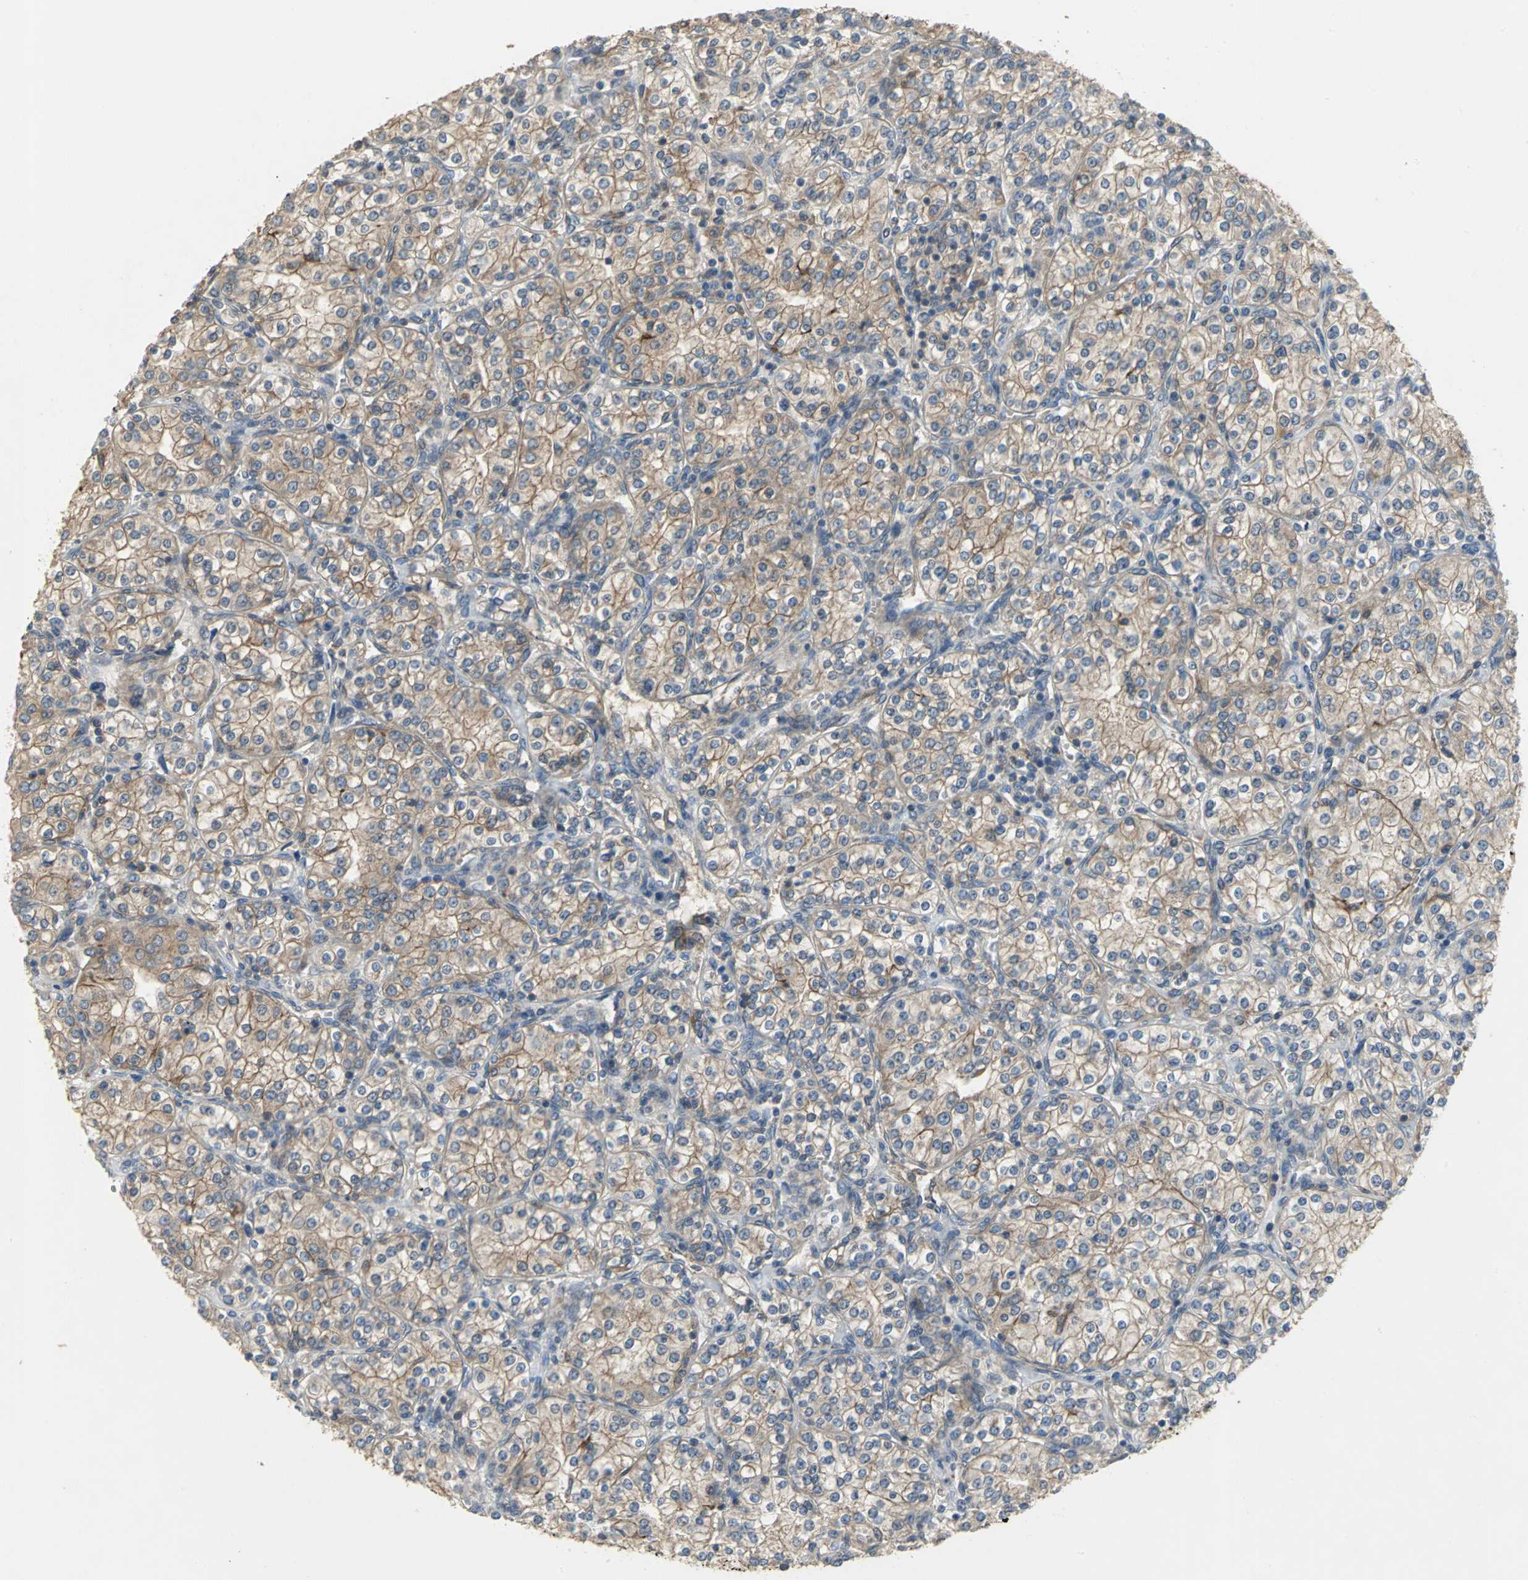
{"staining": {"intensity": "moderate", "quantity": ">75%", "location": "cytoplasmic/membranous"}, "tissue": "renal cancer", "cell_type": "Tumor cells", "image_type": "cancer", "snomed": [{"axis": "morphology", "description": "Adenocarcinoma, NOS"}, {"axis": "topography", "description": "Kidney"}], "caption": "Renal cancer stained with DAB immunohistochemistry (IHC) displays medium levels of moderate cytoplasmic/membranous positivity in about >75% of tumor cells.", "gene": "MET", "patient": {"sex": "male", "age": 77}}